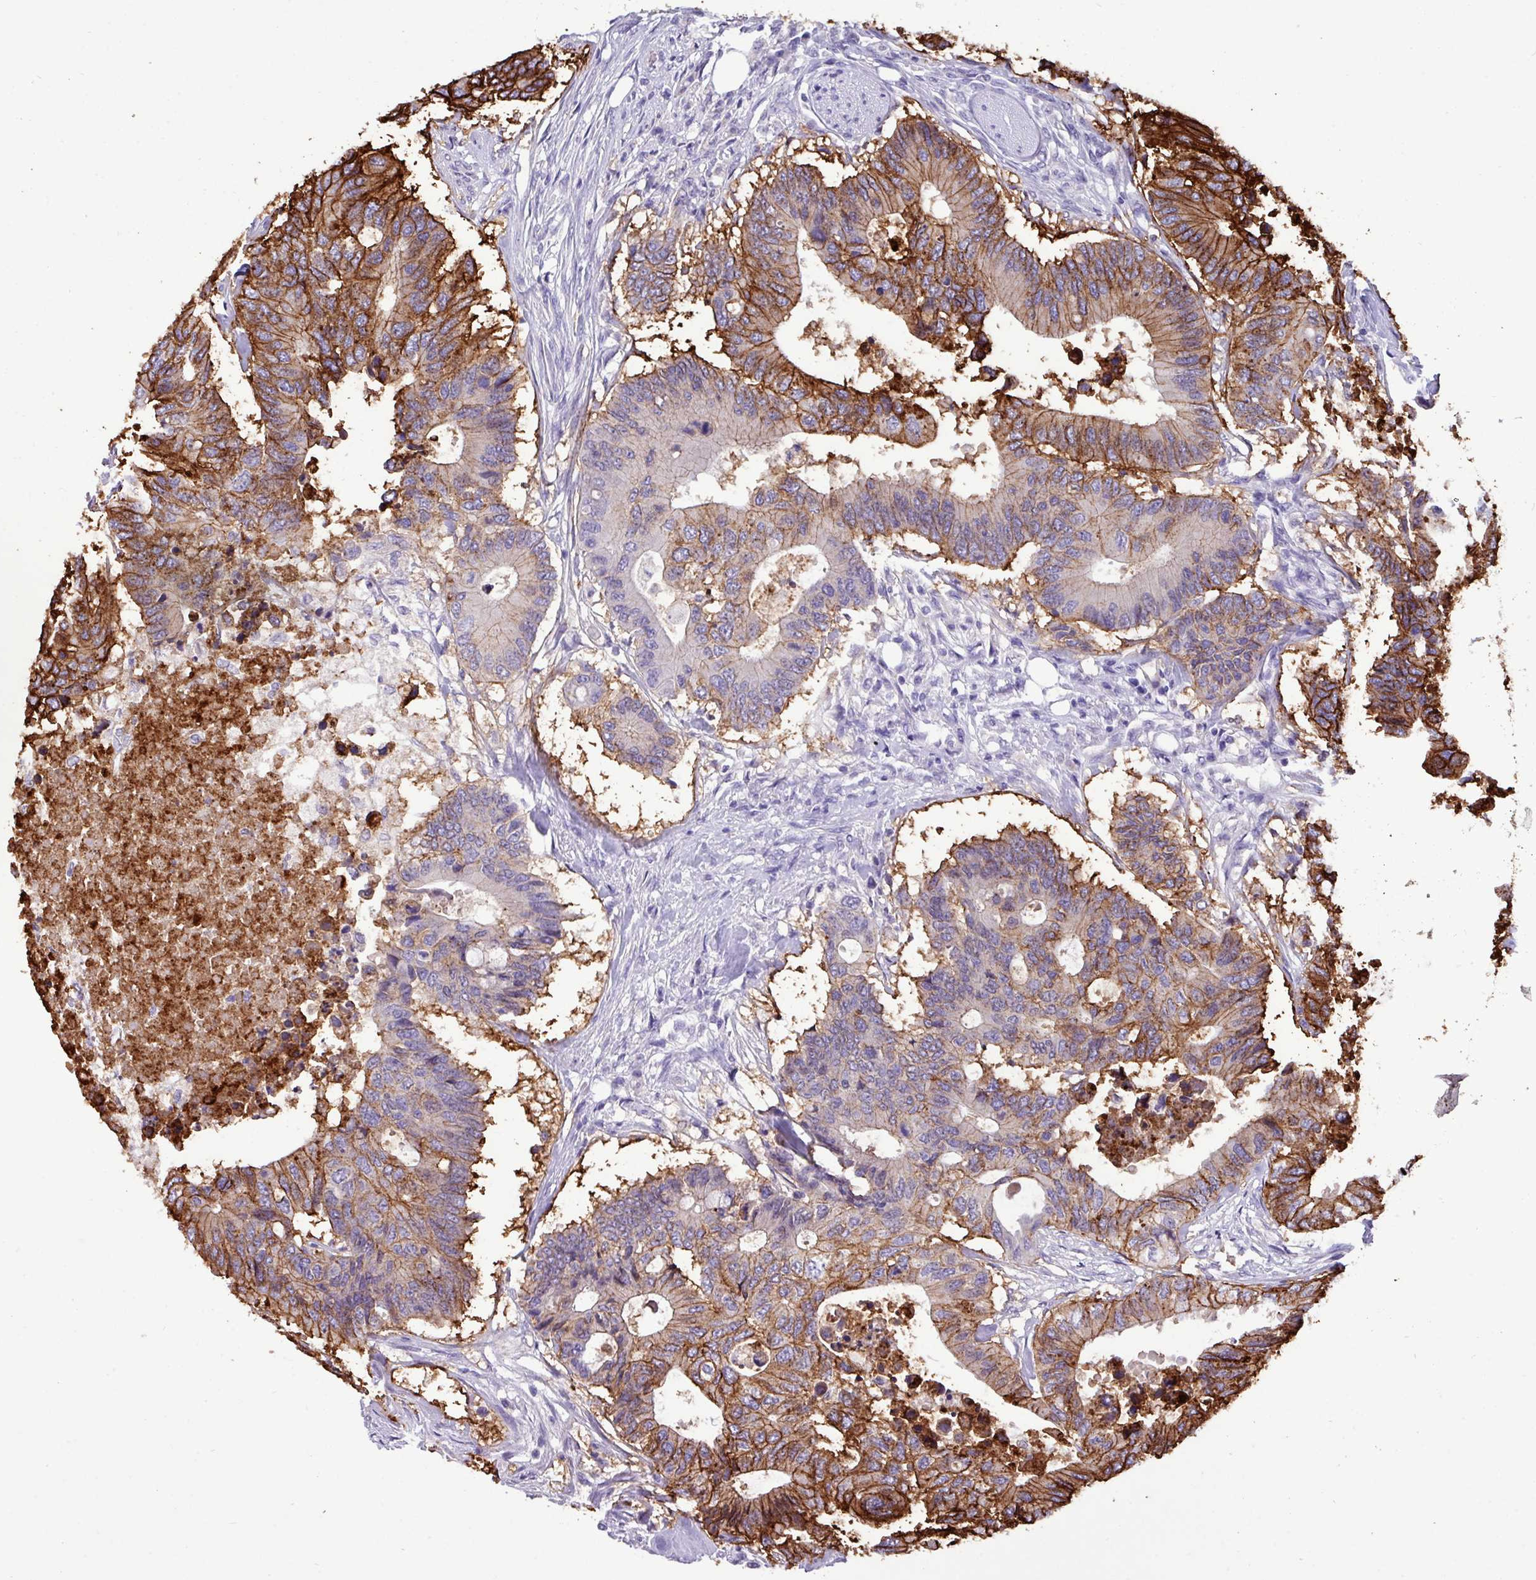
{"staining": {"intensity": "strong", "quantity": "25%-75%", "location": "cytoplasmic/membranous"}, "tissue": "colorectal cancer", "cell_type": "Tumor cells", "image_type": "cancer", "snomed": [{"axis": "morphology", "description": "Adenocarcinoma, NOS"}, {"axis": "topography", "description": "Colon"}], "caption": "Brown immunohistochemical staining in human colorectal adenocarcinoma displays strong cytoplasmic/membranous expression in about 25%-75% of tumor cells. The staining was performed using DAB to visualize the protein expression in brown, while the nuclei were stained in blue with hematoxylin (Magnification: 20x).", "gene": "EPCAM", "patient": {"sex": "male", "age": 71}}